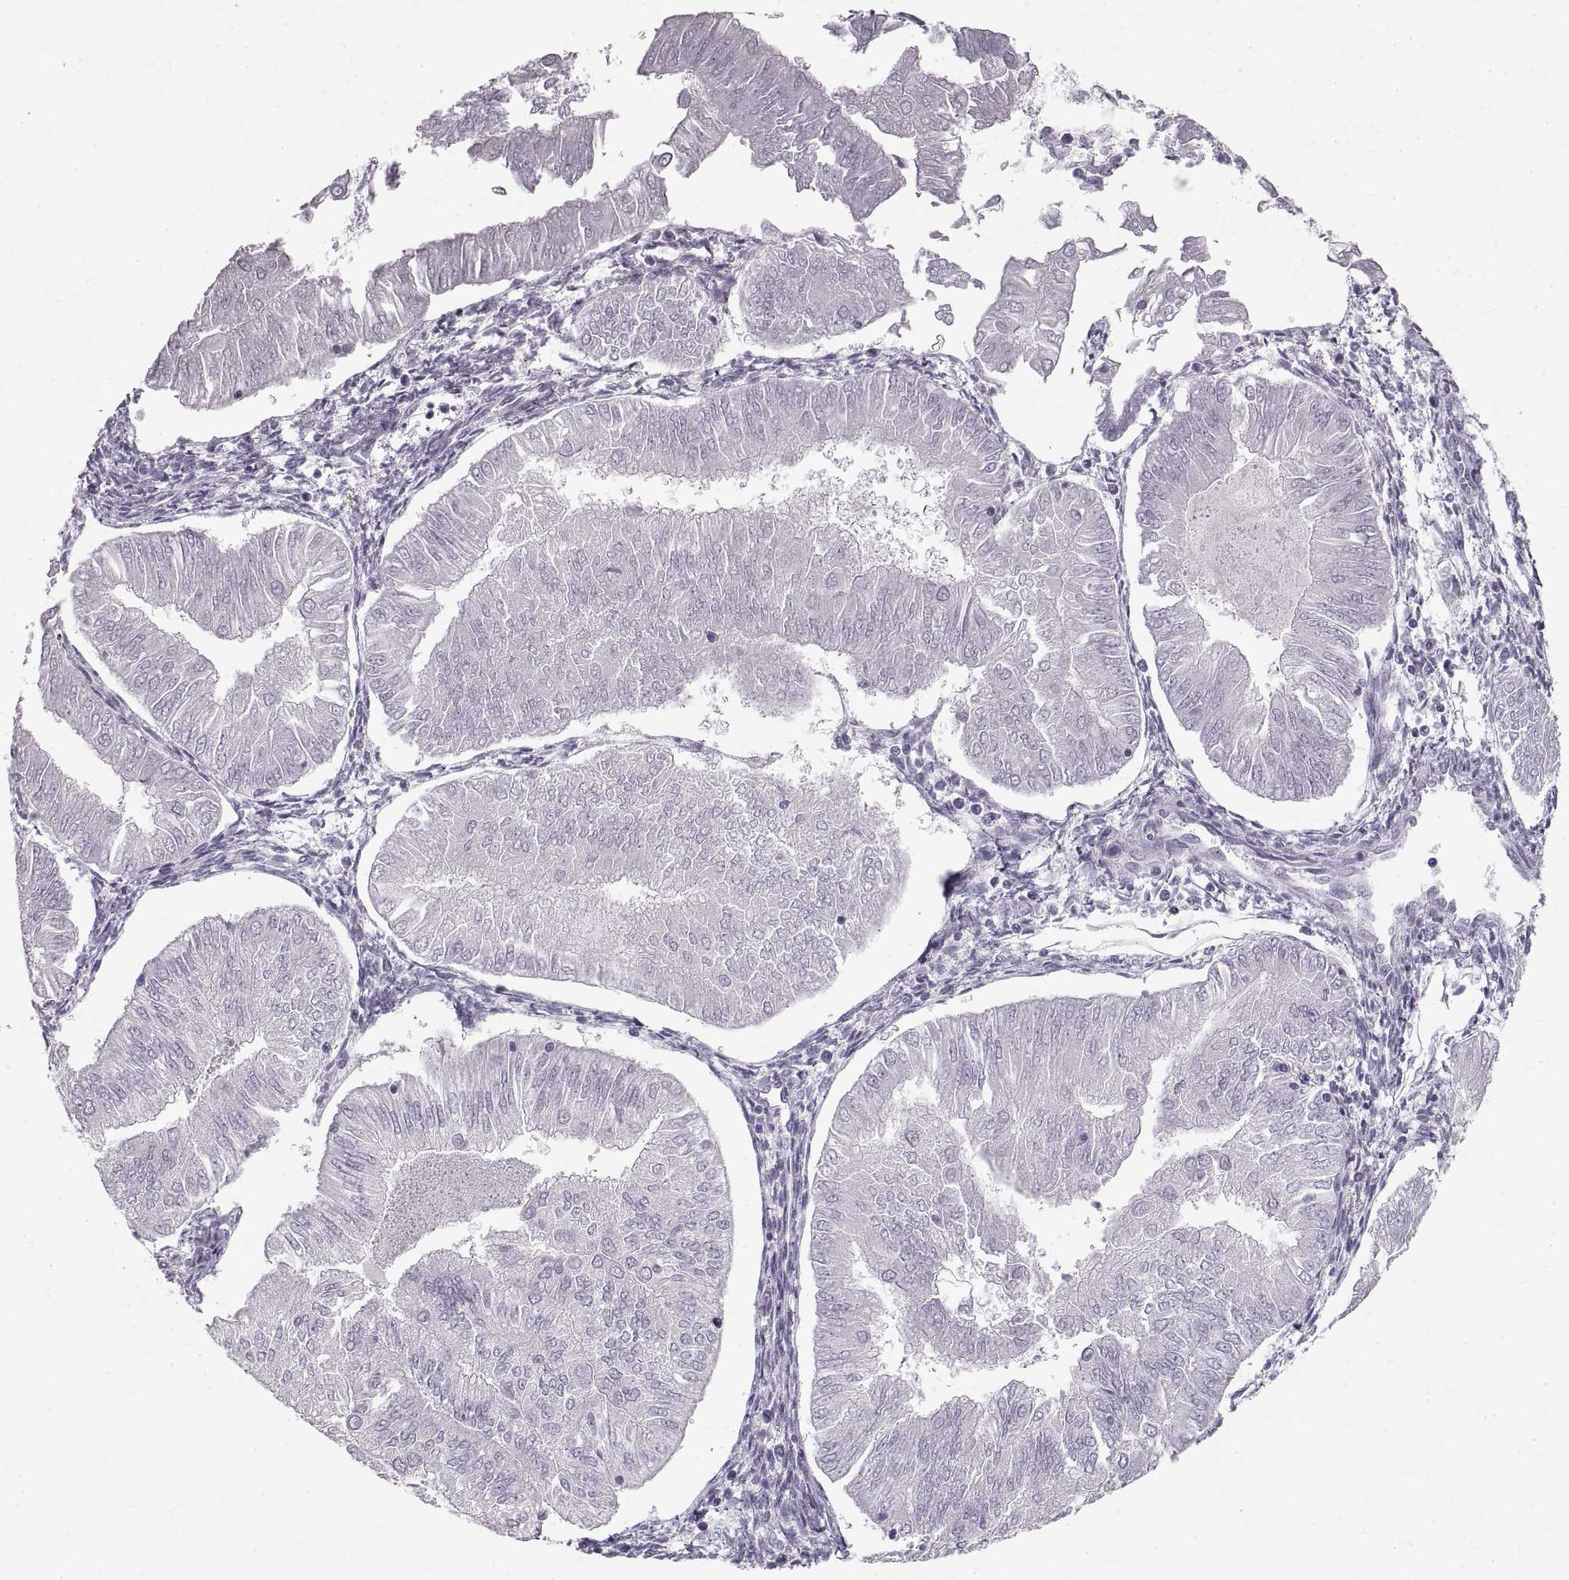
{"staining": {"intensity": "negative", "quantity": "none", "location": "none"}, "tissue": "endometrial cancer", "cell_type": "Tumor cells", "image_type": "cancer", "snomed": [{"axis": "morphology", "description": "Adenocarcinoma, NOS"}, {"axis": "topography", "description": "Endometrium"}], "caption": "An IHC photomicrograph of endometrial cancer (adenocarcinoma) is shown. There is no staining in tumor cells of endometrial cancer (adenocarcinoma). (DAB immunohistochemistry, high magnification).", "gene": "NANOS3", "patient": {"sex": "female", "age": 53}}